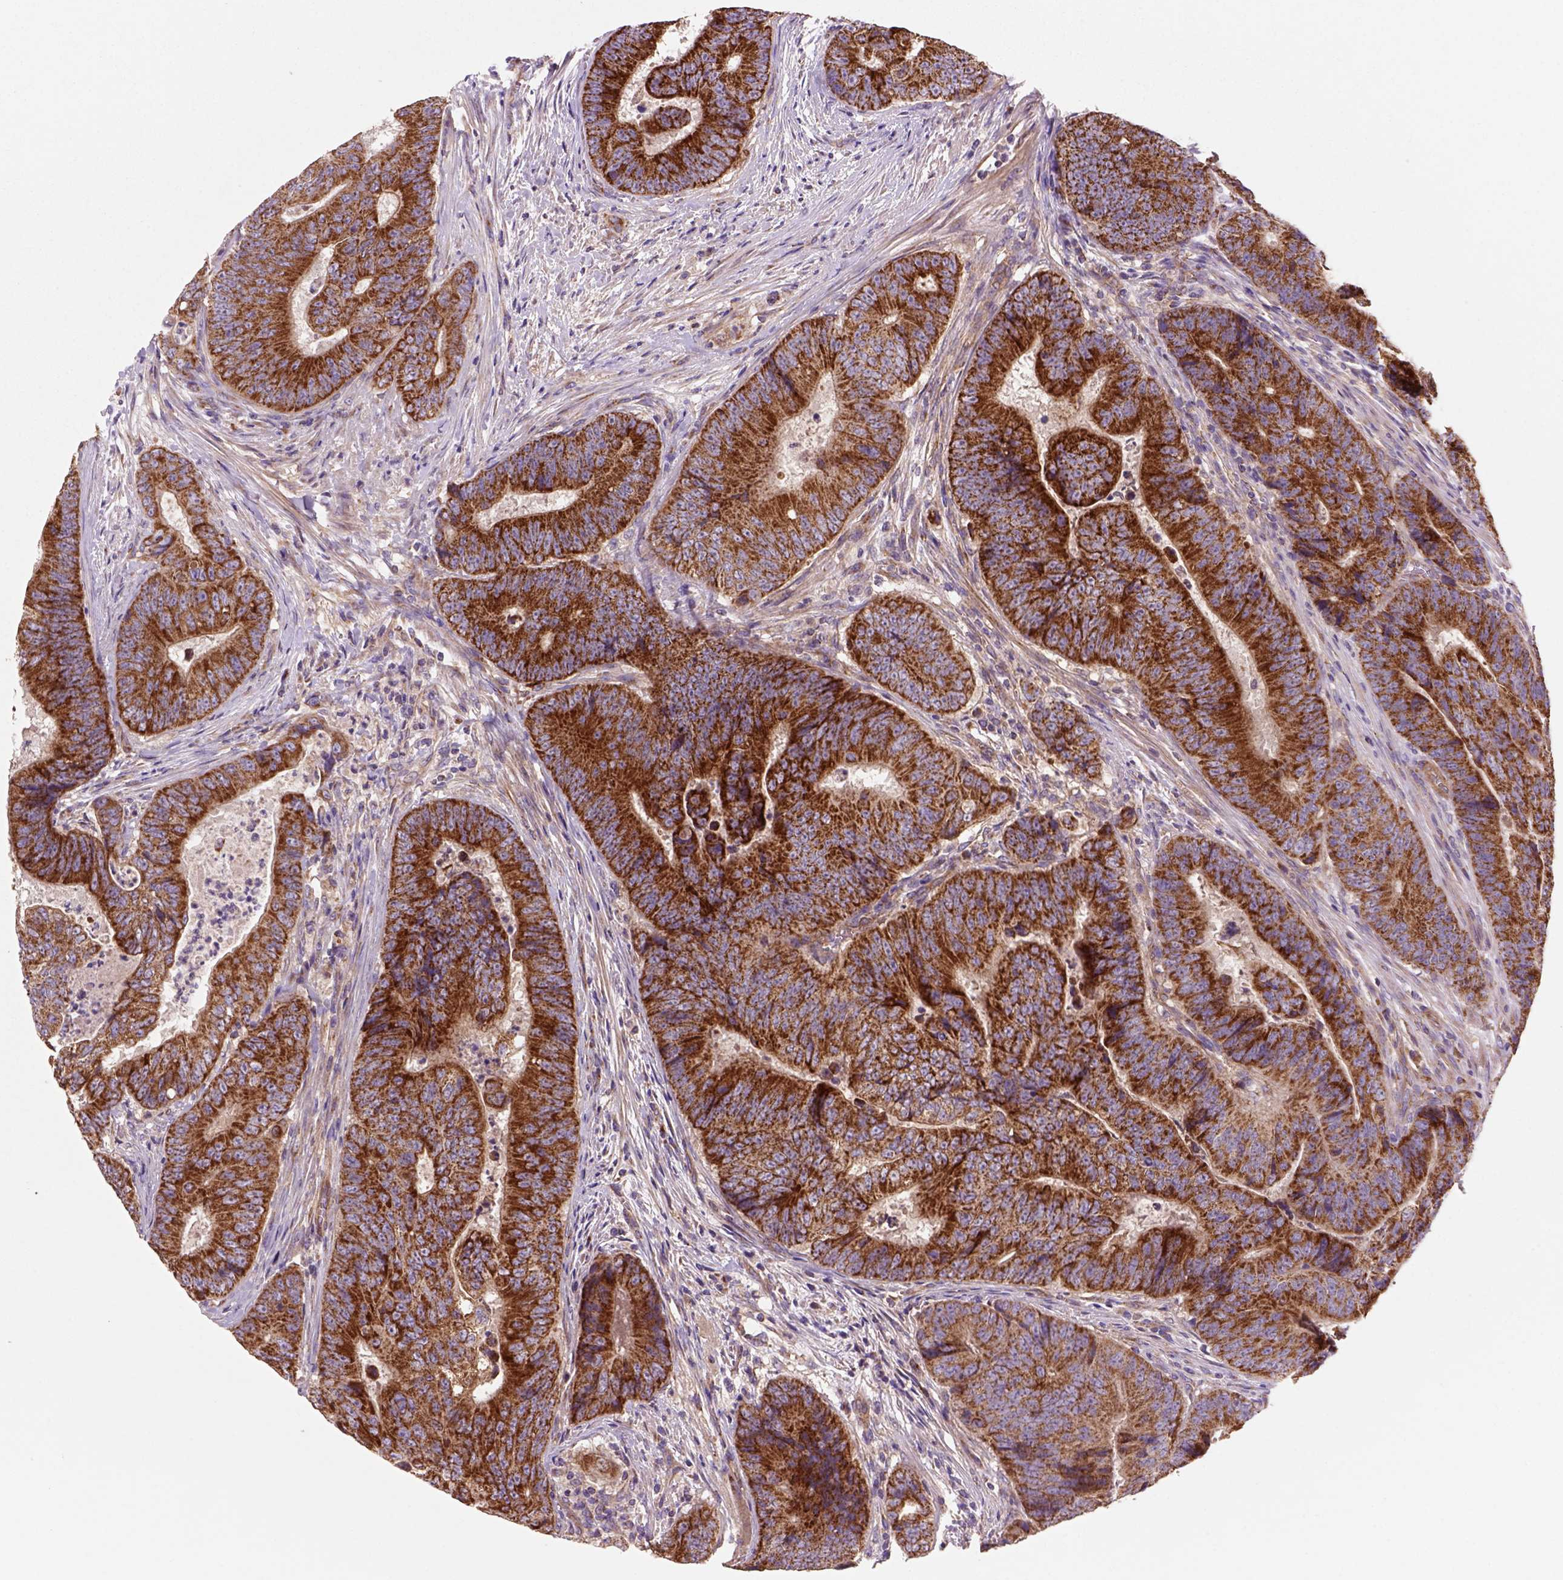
{"staining": {"intensity": "strong", "quantity": ">75%", "location": "cytoplasmic/membranous"}, "tissue": "colorectal cancer", "cell_type": "Tumor cells", "image_type": "cancer", "snomed": [{"axis": "morphology", "description": "Adenocarcinoma, NOS"}, {"axis": "topography", "description": "Colon"}], "caption": "A micrograph showing strong cytoplasmic/membranous positivity in about >75% of tumor cells in colorectal cancer, as visualized by brown immunohistochemical staining.", "gene": "WARS2", "patient": {"sex": "female", "age": 48}}